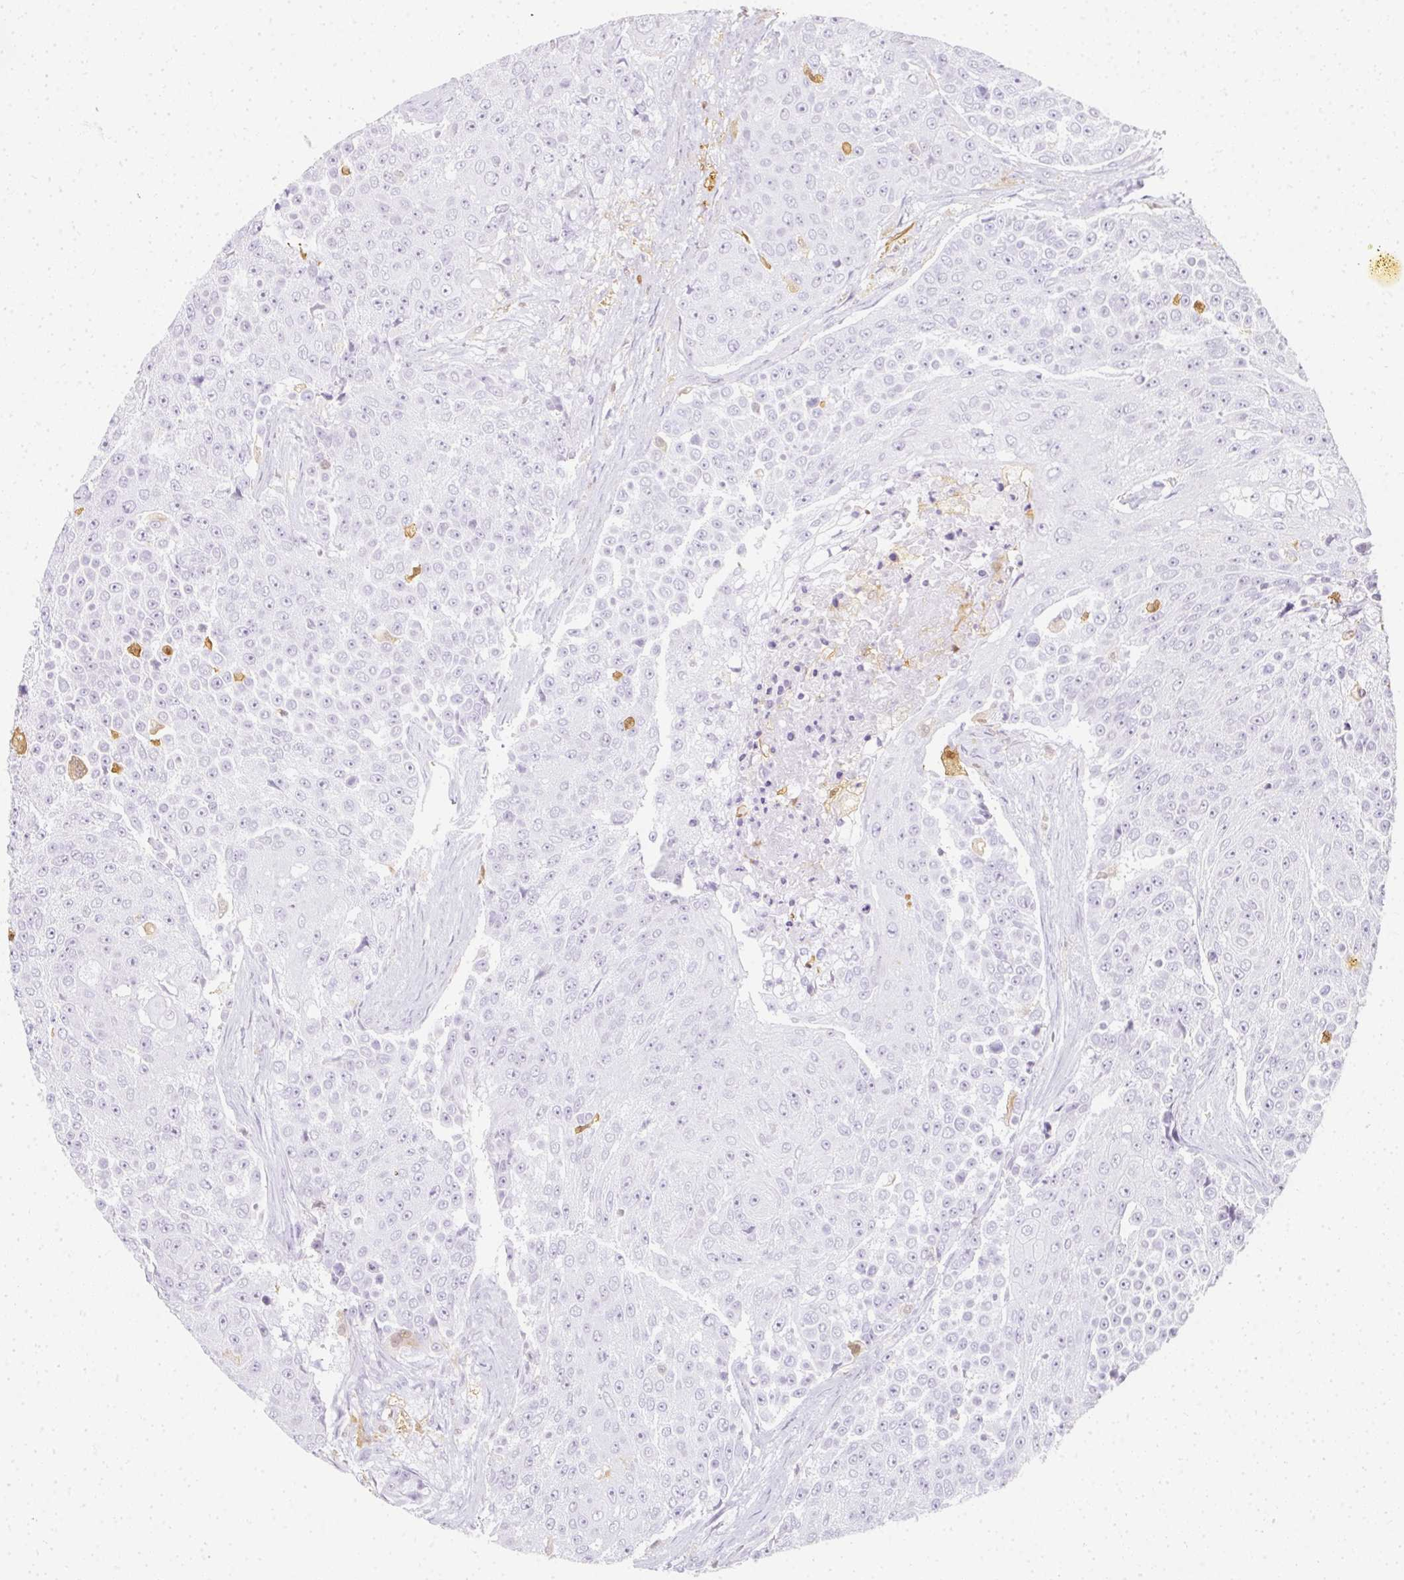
{"staining": {"intensity": "negative", "quantity": "none", "location": "none"}, "tissue": "urothelial cancer", "cell_type": "Tumor cells", "image_type": "cancer", "snomed": [{"axis": "morphology", "description": "Urothelial carcinoma, High grade"}, {"axis": "topography", "description": "Urinary bladder"}], "caption": "There is no significant staining in tumor cells of high-grade urothelial carcinoma.", "gene": "HK3", "patient": {"sex": "female", "age": 63}}